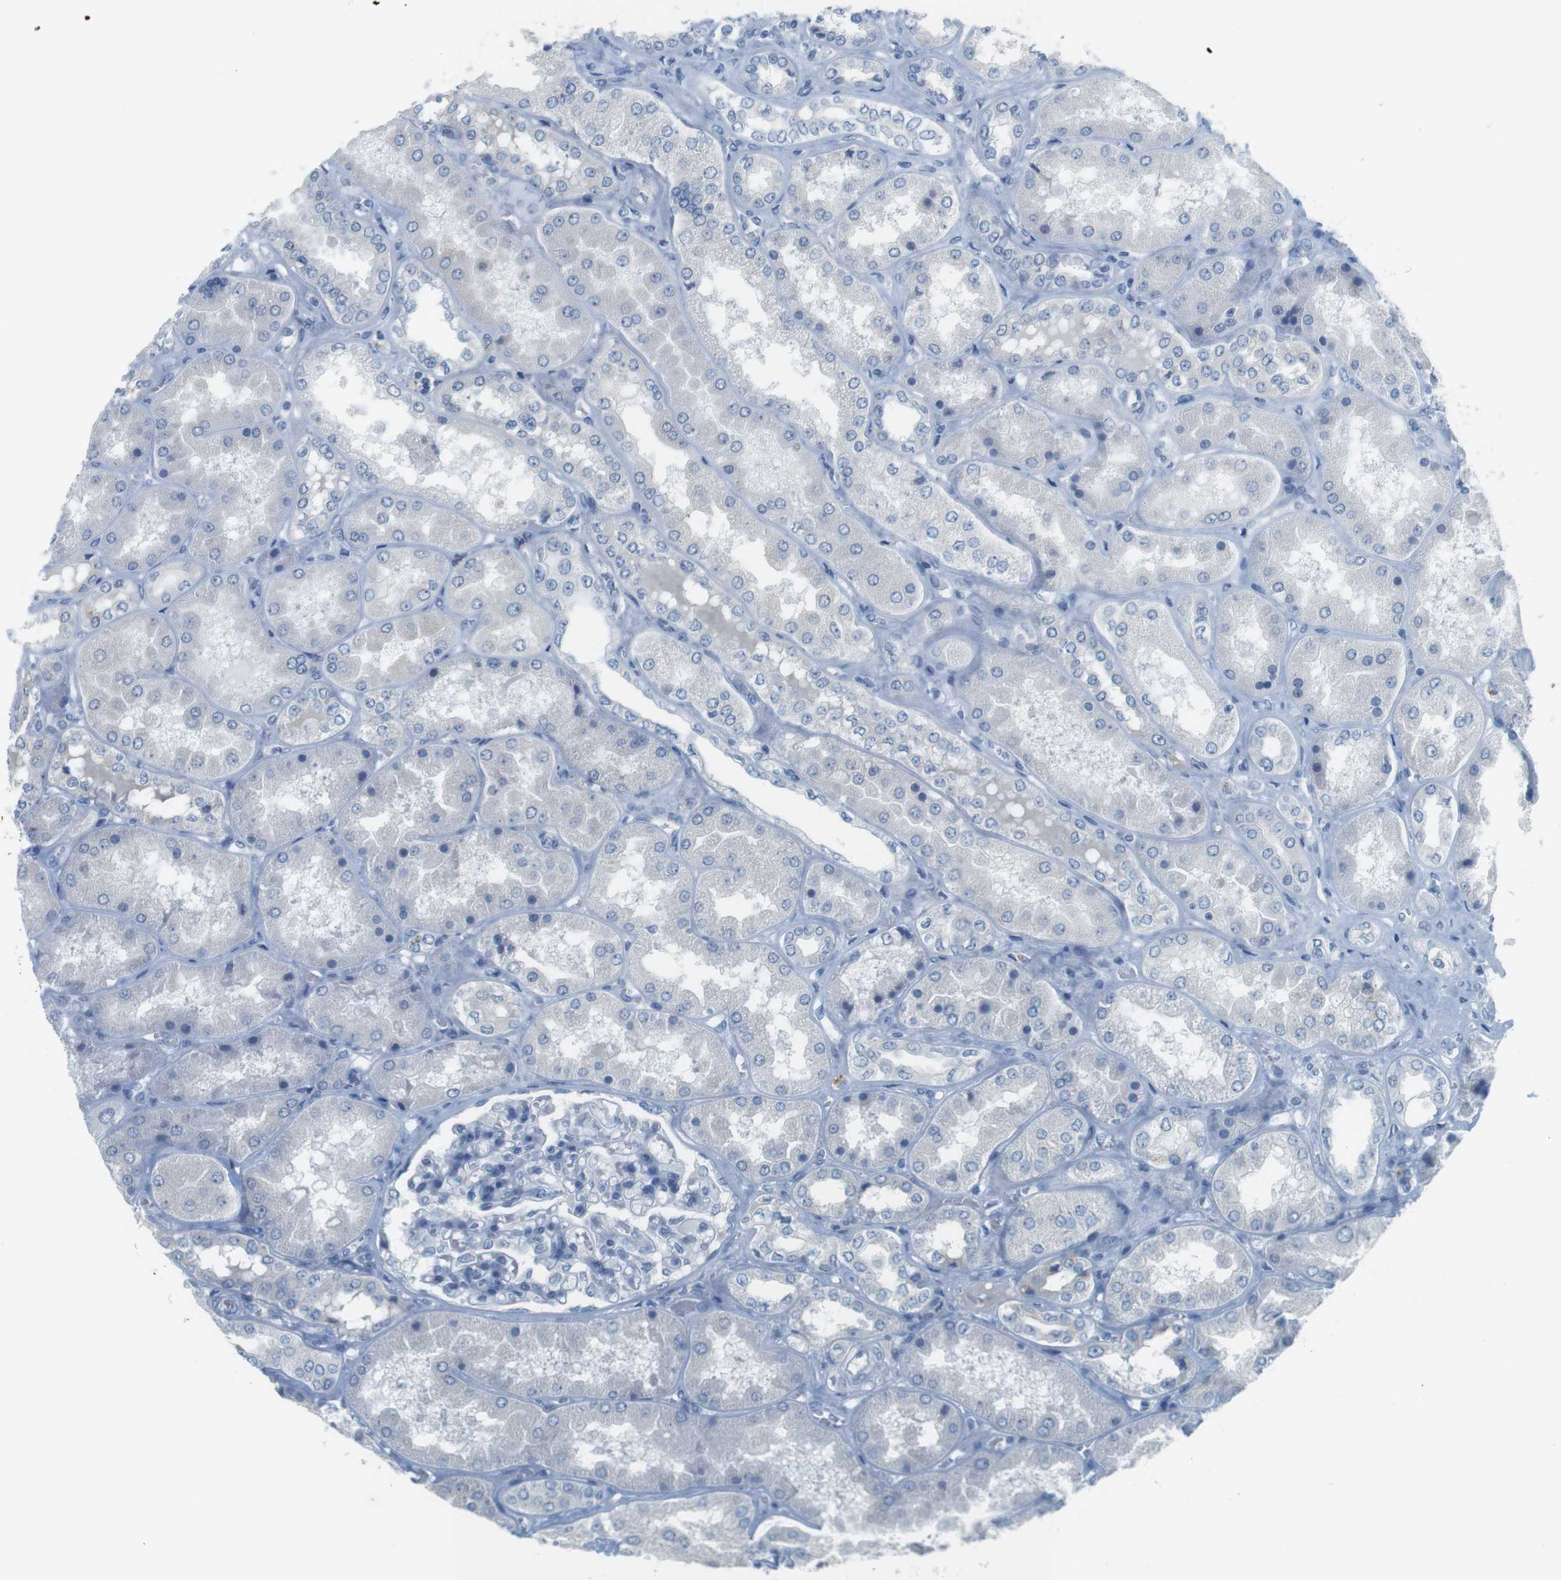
{"staining": {"intensity": "negative", "quantity": "none", "location": "none"}, "tissue": "kidney", "cell_type": "Cells in glomeruli", "image_type": "normal", "snomed": [{"axis": "morphology", "description": "Normal tissue, NOS"}, {"axis": "topography", "description": "Kidney"}], "caption": "This is an IHC histopathology image of unremarkable human kidney. There is no staining in cells in glomeruli.", "gene": "MUC5B", "patient": {"sex": "female", "age": 56}}